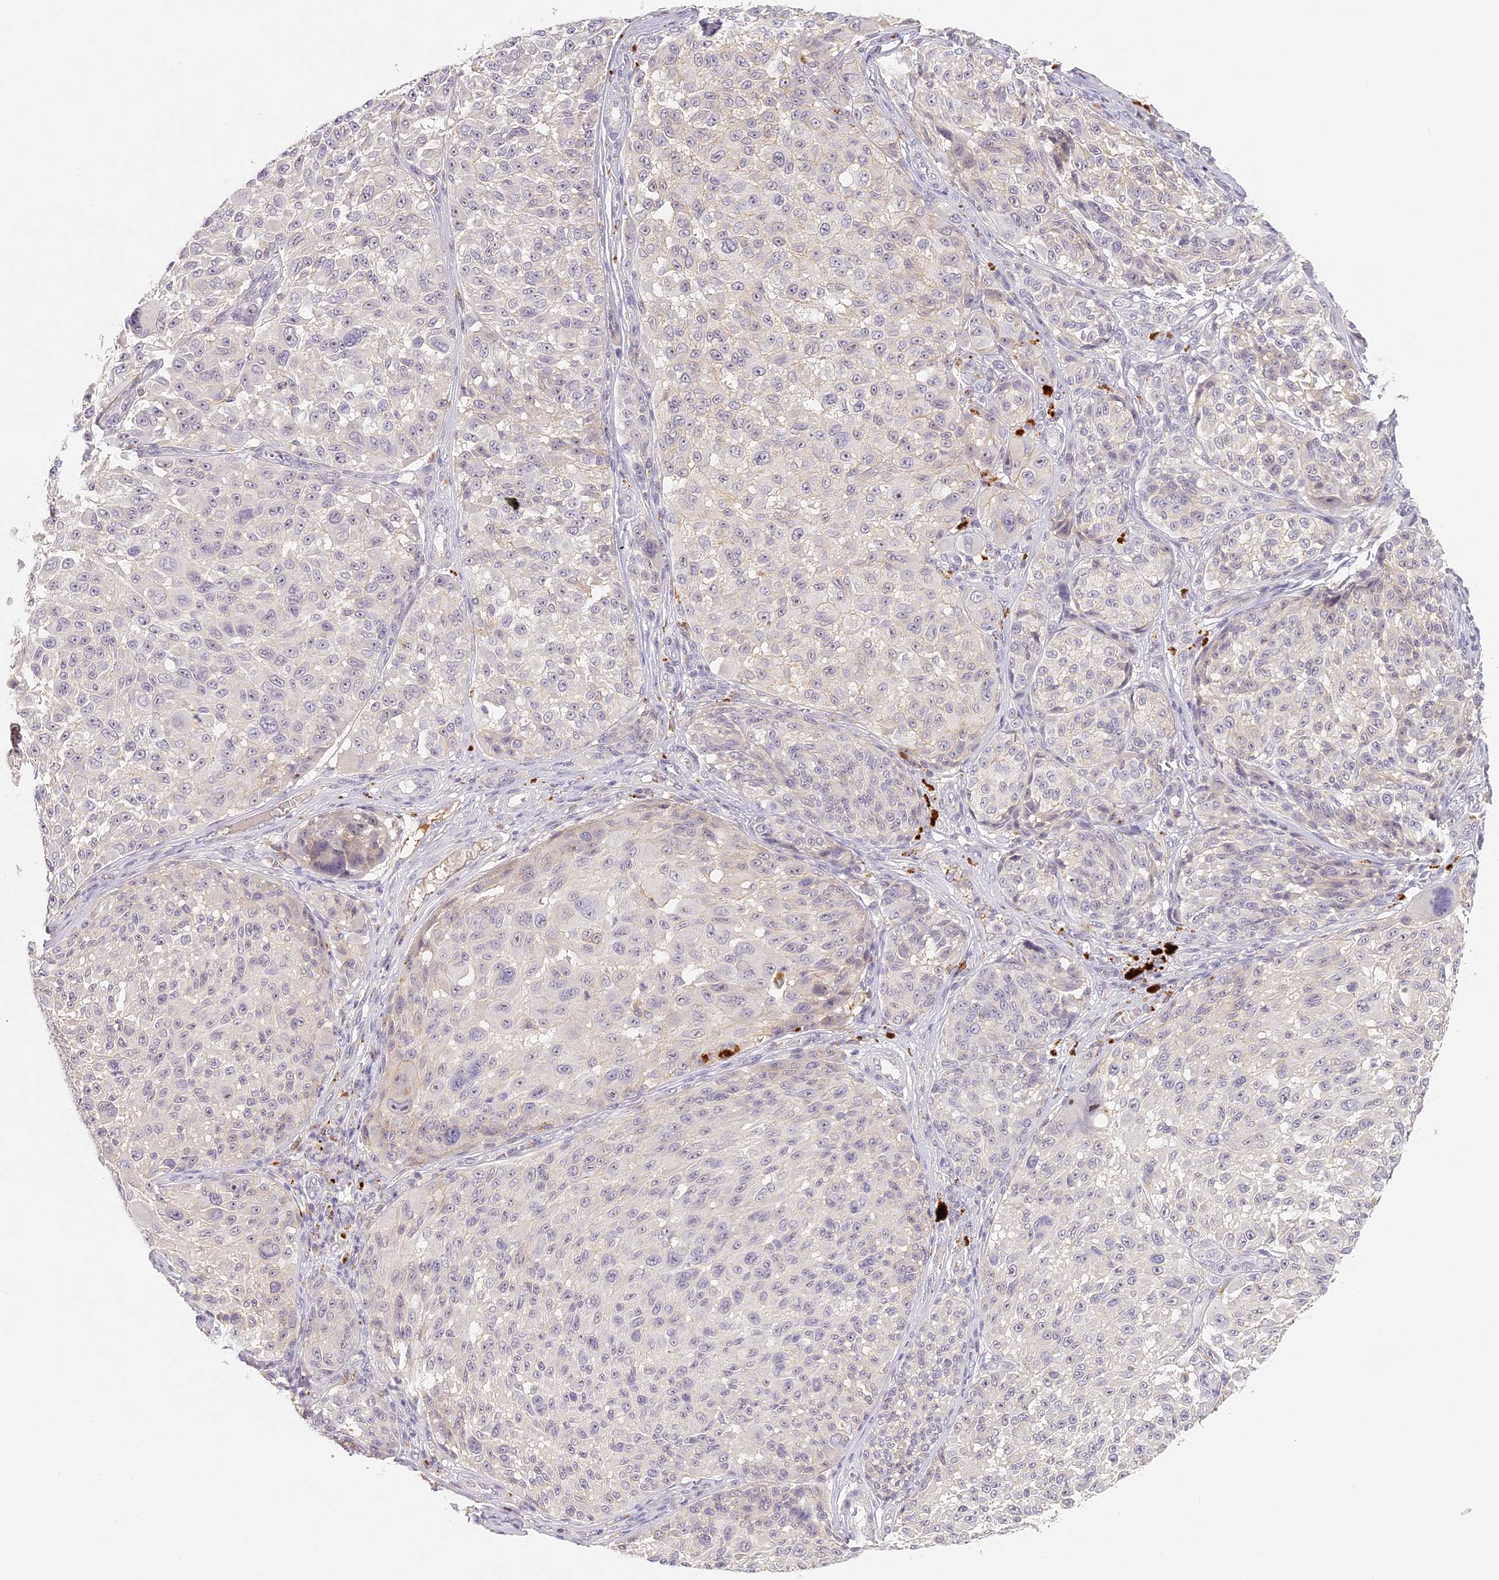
{"staining": {"intensity": "negative", "quantity": "none", "location": "none"}, "tissue": "melanoma", "cell_type": "Tumor cells", "image_type": "cancer", "snomed": [{"axis": "morphology", "description": "Malignant melanoma, NOS"}, {"axis": "topography", "description": "Skin"}], "caption": "Immunohistochemistry image of human malignant melanoma stained for a protein (brown), which displays no positivity in tumor cells.", "gene": "ELL3", "patient": {"sex": "male", "age": 83}}